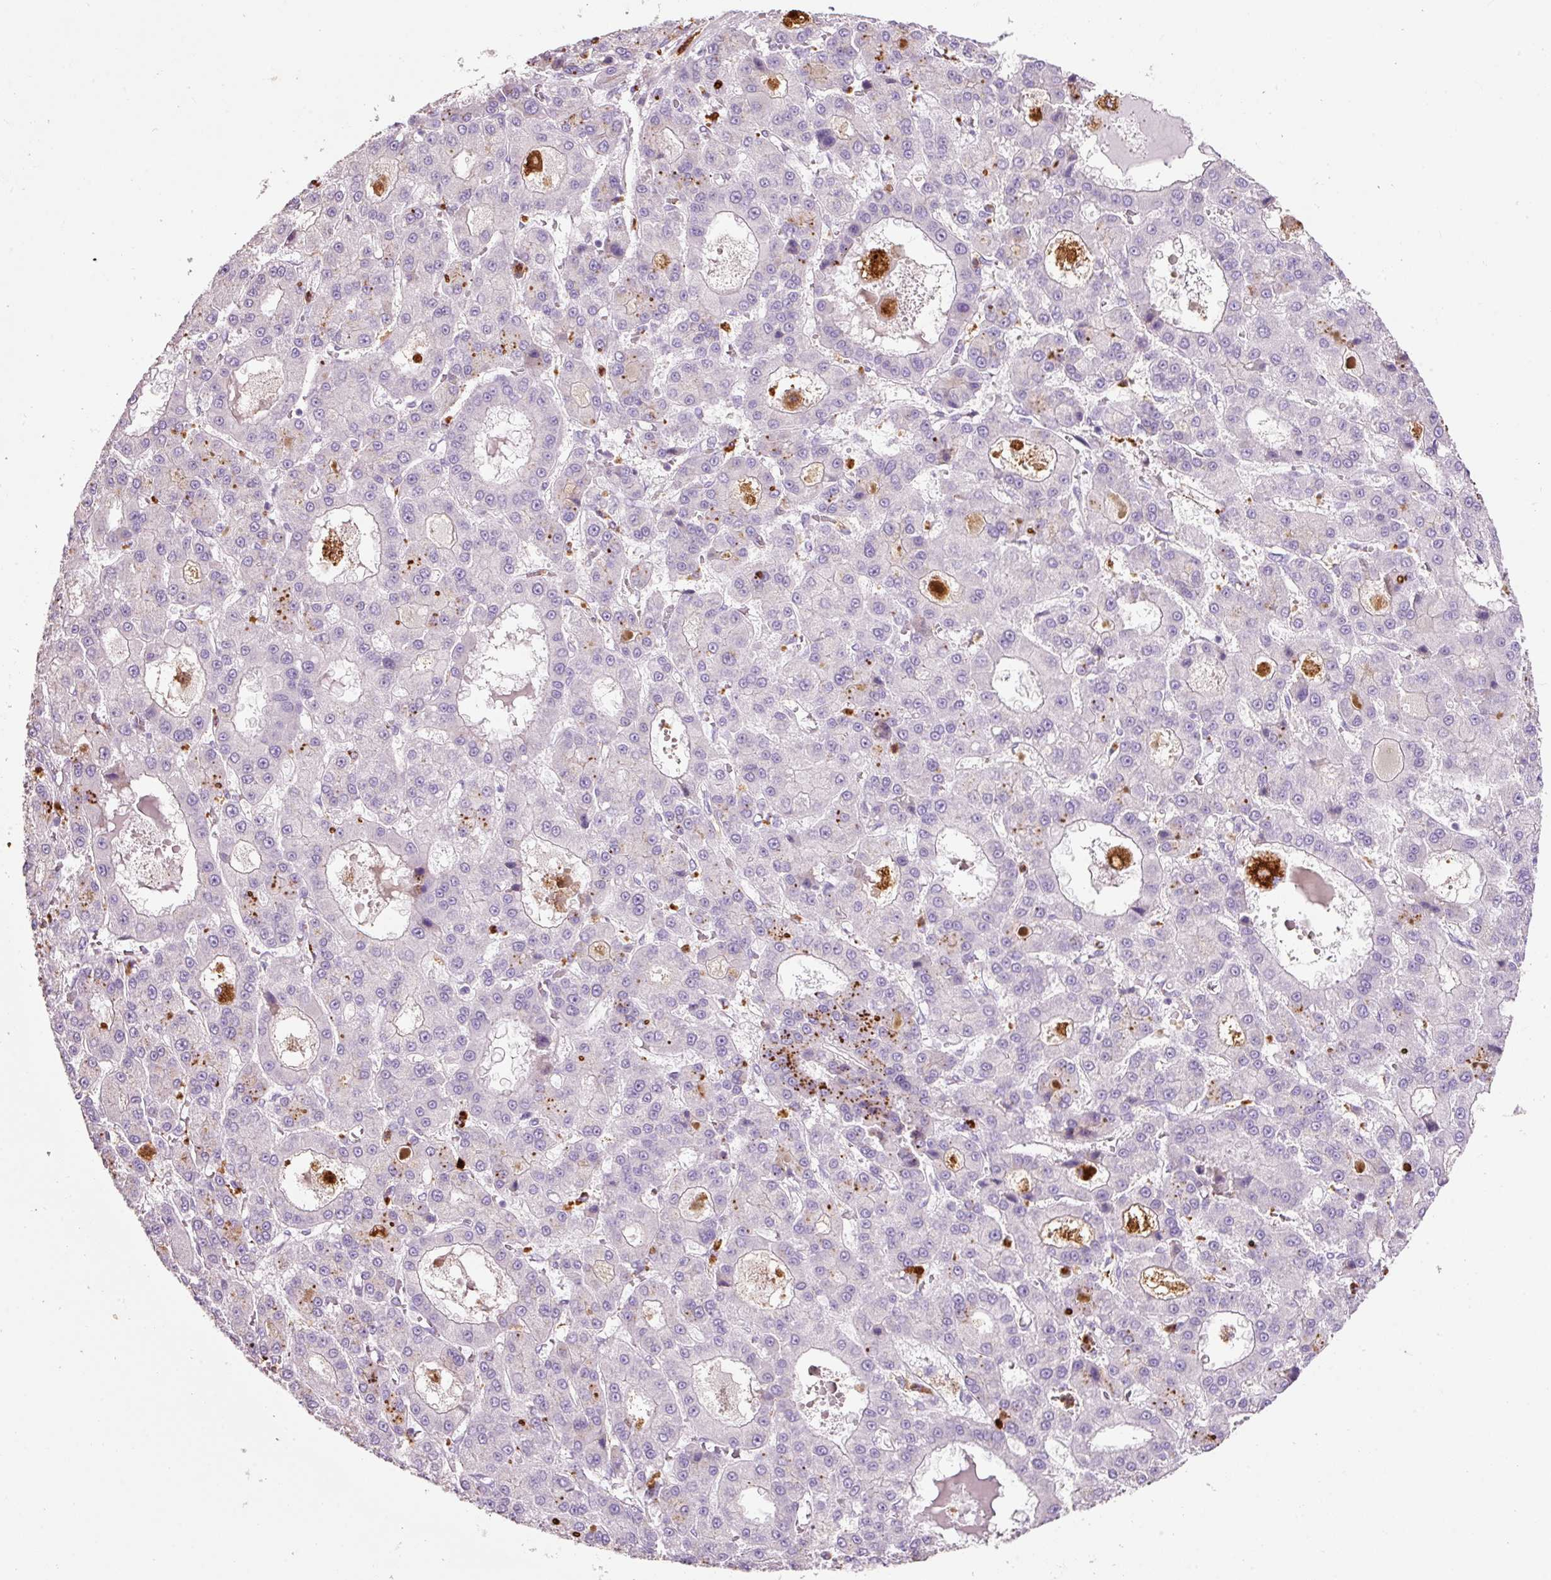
{"staining": {"intensity": "strong", "quantity": "<25%", "location": "cytoplasmic/membranous"}, "tissue": "liver cancer", "cell_type": "Tumor cells", "image_type": "cancer", "snomed": [{"axis": "morphology", "description": "Carcinoma, Hepatocellular, NOS"}, {"axis": "topography", "description": "Liver"}], "caption": "High-magnification brightfield microscopy of liver hepatocellular carcinoma stained with DAB (3,3'-diaminobenzidine) (brown) and counterstained with hematoxylin (blue). tumor cells exhibit strong cytoplasmic/membranous positivity is identified in approximately<25% of cells. (Stains: DAB (3,3'-diaminobenzidine) in brown, nuclei in blue, Microscopy: brightfield microscopy at high magnification).", "gene": "TMC8", "patient": {"sex": "male", "age": 70}}